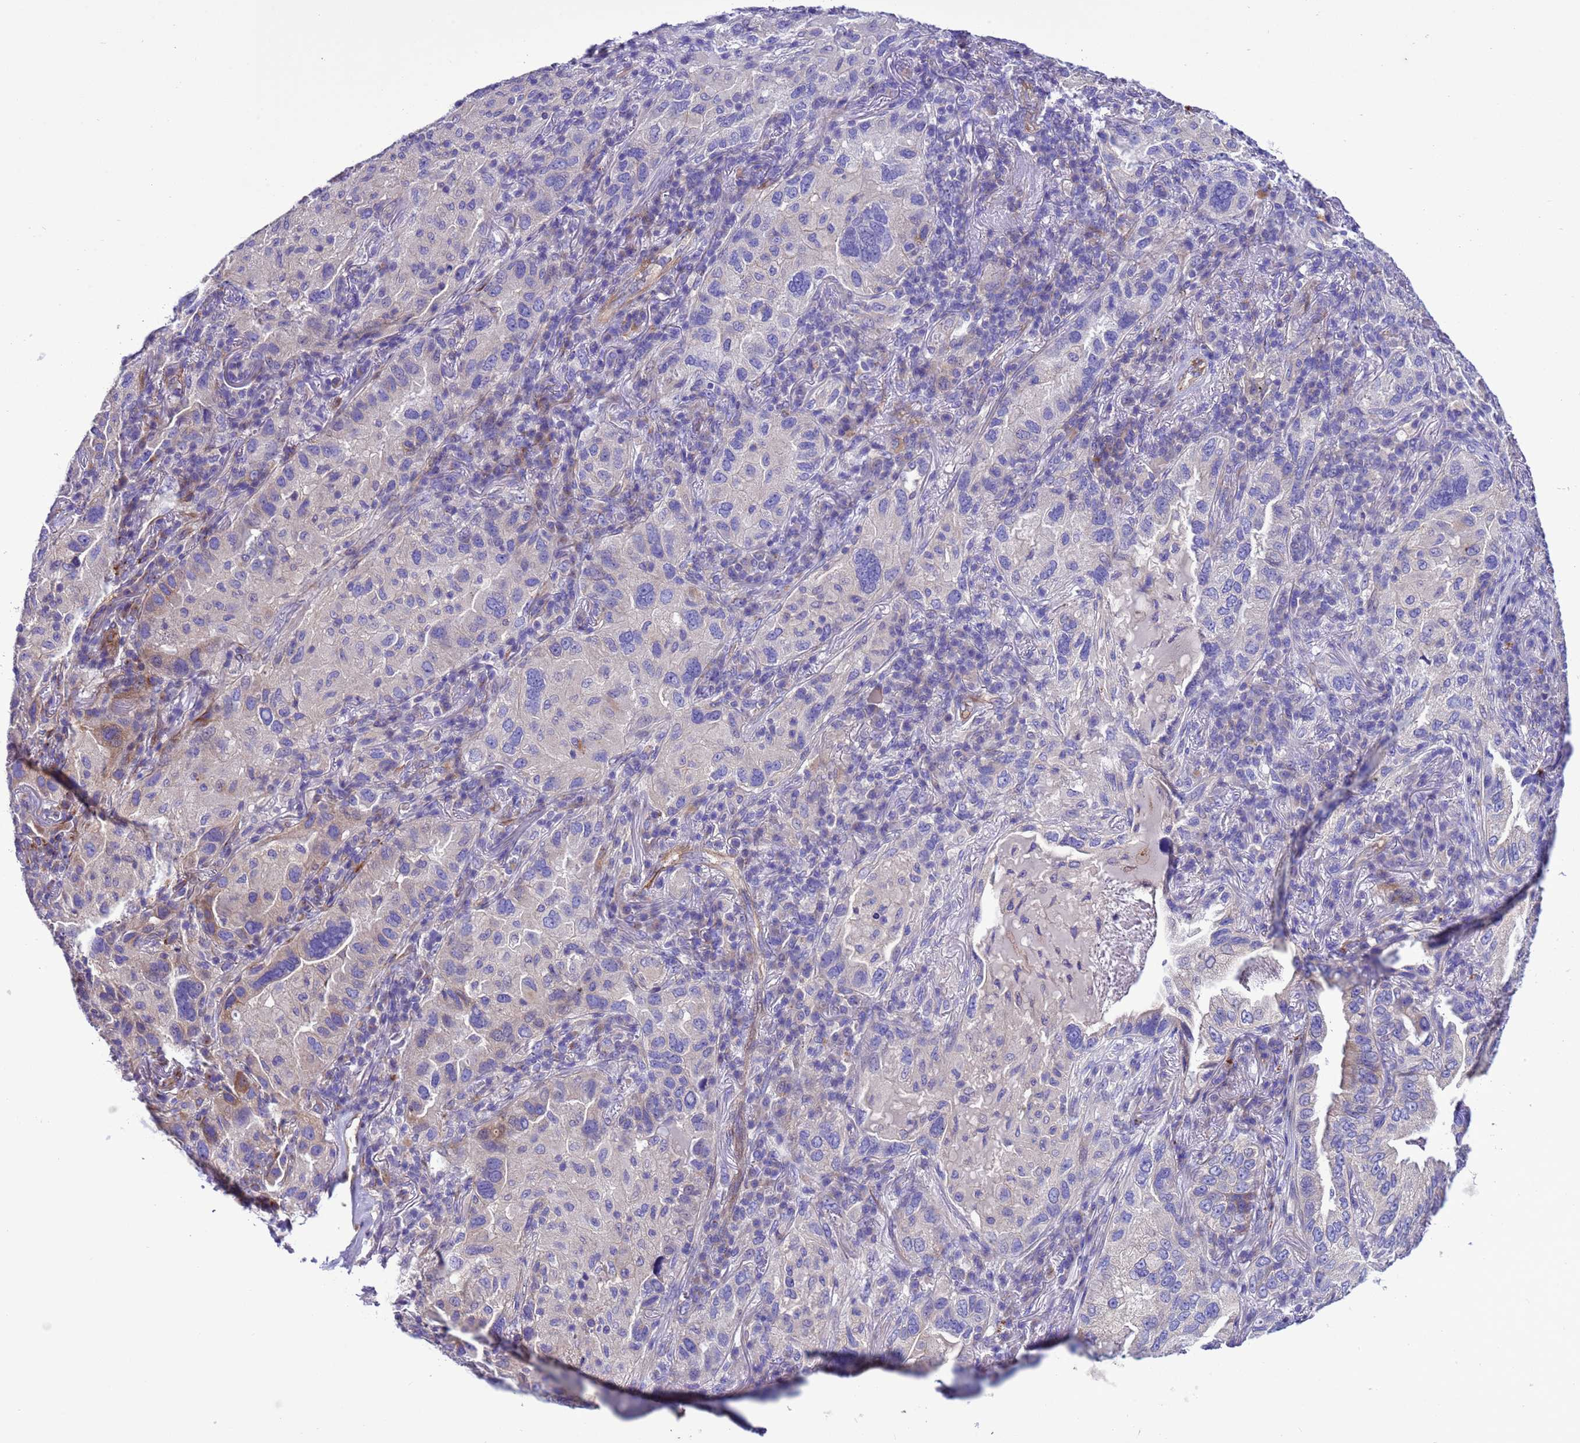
{"staining": {"intensity": "negative", "quantity": "none", "location": "none"}, "tissue": "lung cancer", "cell_type": "Tumor cells", "image_type": "cancer", "snomed": [{"axis": "morphology", "description": "Adenocarcinoma, NOS"}, {"axis": "topography", "description": "Lung"}], "caption": "Micrograph shows no protein positivity in tumor cells of lung cancer tissue. (DAB (3,3'-diaminobenzidine) immunohistochemistry (IHC) with hematoxylin counter stain).", "gene": "KICS2", "patient": {"sex": "female", "age": 69}}